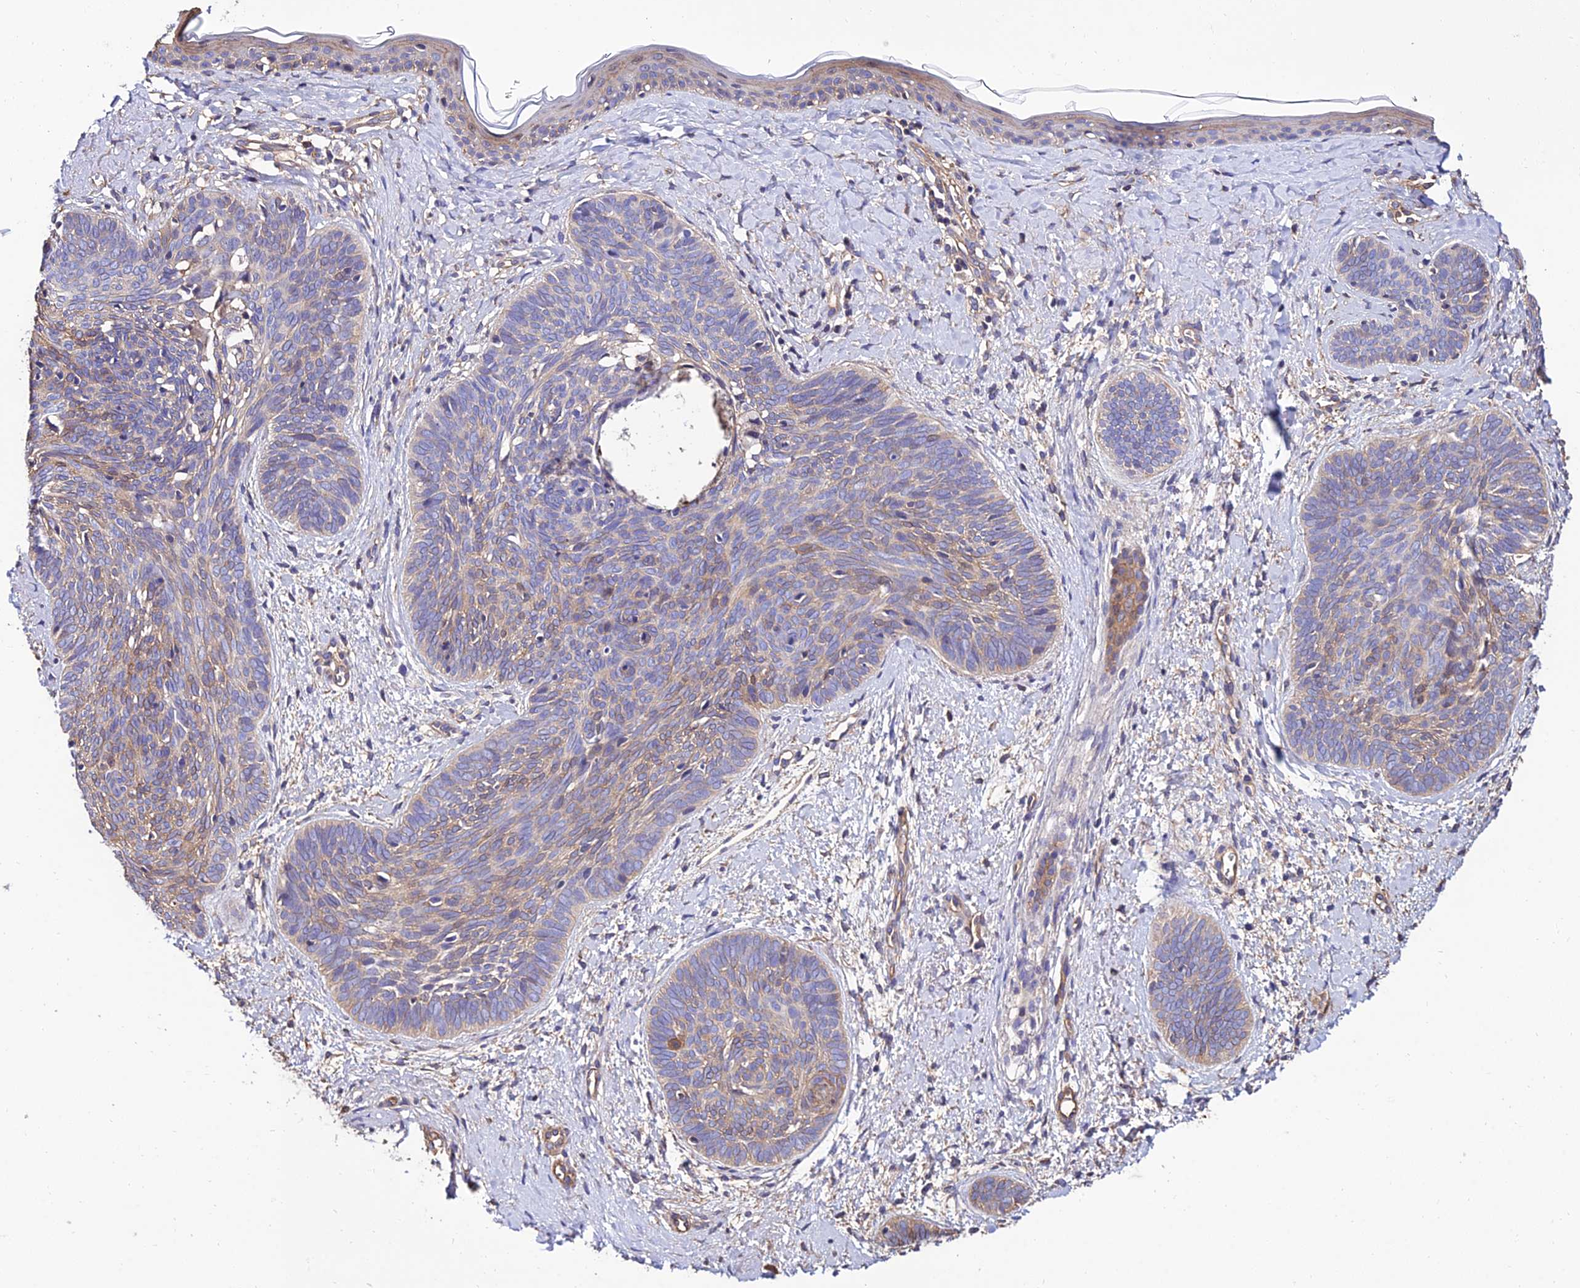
{"staining": {"intensity": "weak", "quantity": "25%-75%", "location": "cytoplasmic/membranous"}, "tissue": "skin cancer", "cell_type": "Tumor cells", "image_type": "cancer", "snomed": [{"axis": "morphology", "description": "Basal cell carcinoma"}, {"axis": "topography", "description": "Skin"}], "caption": "A histopathology image showing weak cytoplasmic/membranous positivity in about 25%-75% of tumor cells in basal cell carcinoma (skin), as visualized by brown immunohistochemical staining.", "gene": "CALM2", "patient": {"sex": "female", "age": 81}}